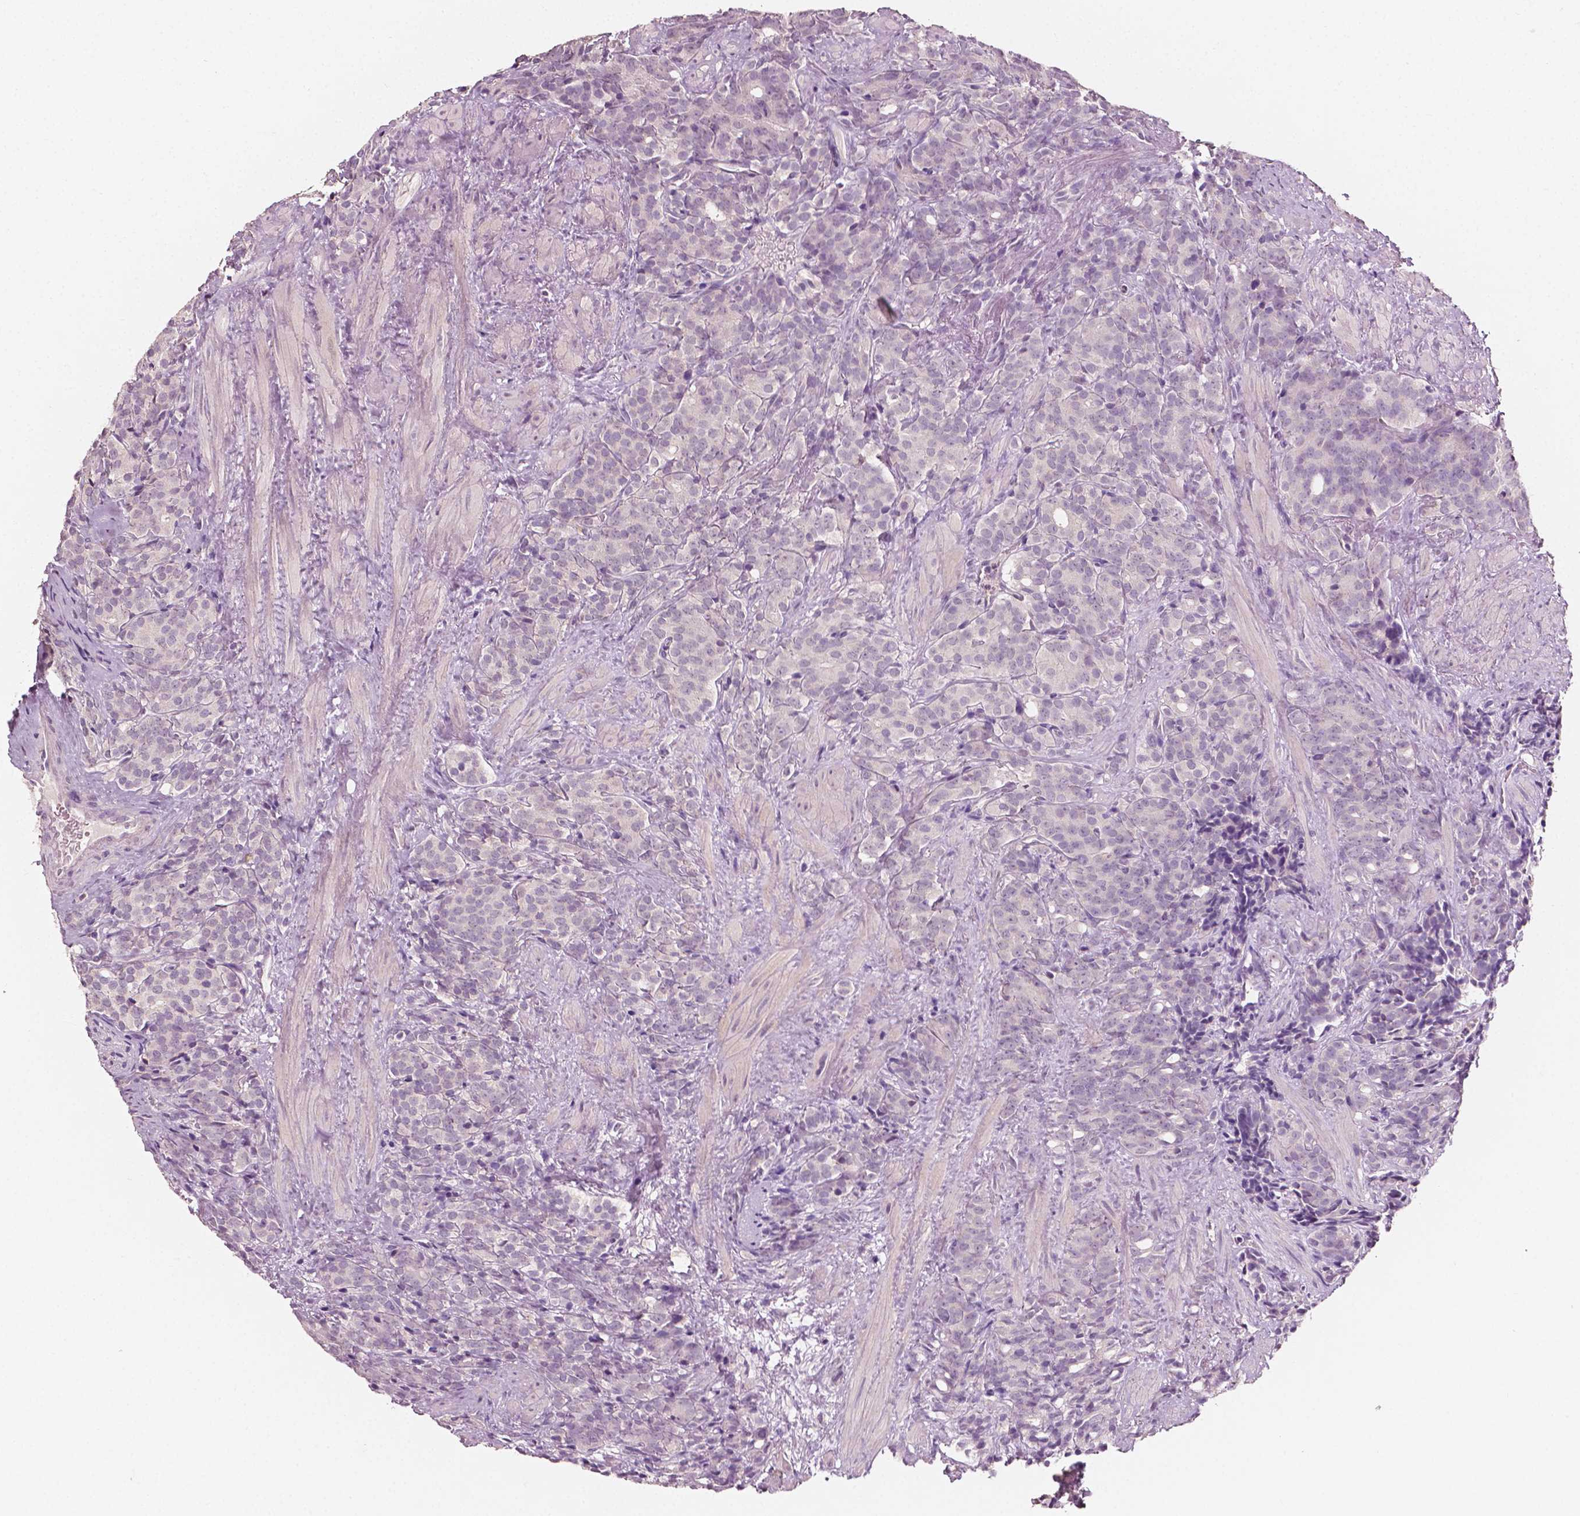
{"staining": {"intensity": "negative", "quantity": "none", "location": "none"}, "tissue": "prostate cancer", "cell_type": "Tumor cells", "image_type": "cancer", "snomed": [{"axis": "morphology", "description": "Adenocarcinoma, High grade"}, {"axis": "topography", "description": "Prostate"}], "caption": "An IHC micrograph of prostate adenocarcinoma (high-grade) is shown. There is no staining in tumor cells of prostate adenocarcinoma (high-grade).", "gene": "PLA2R1", "patient": {"sex": "male", "age": 84}}